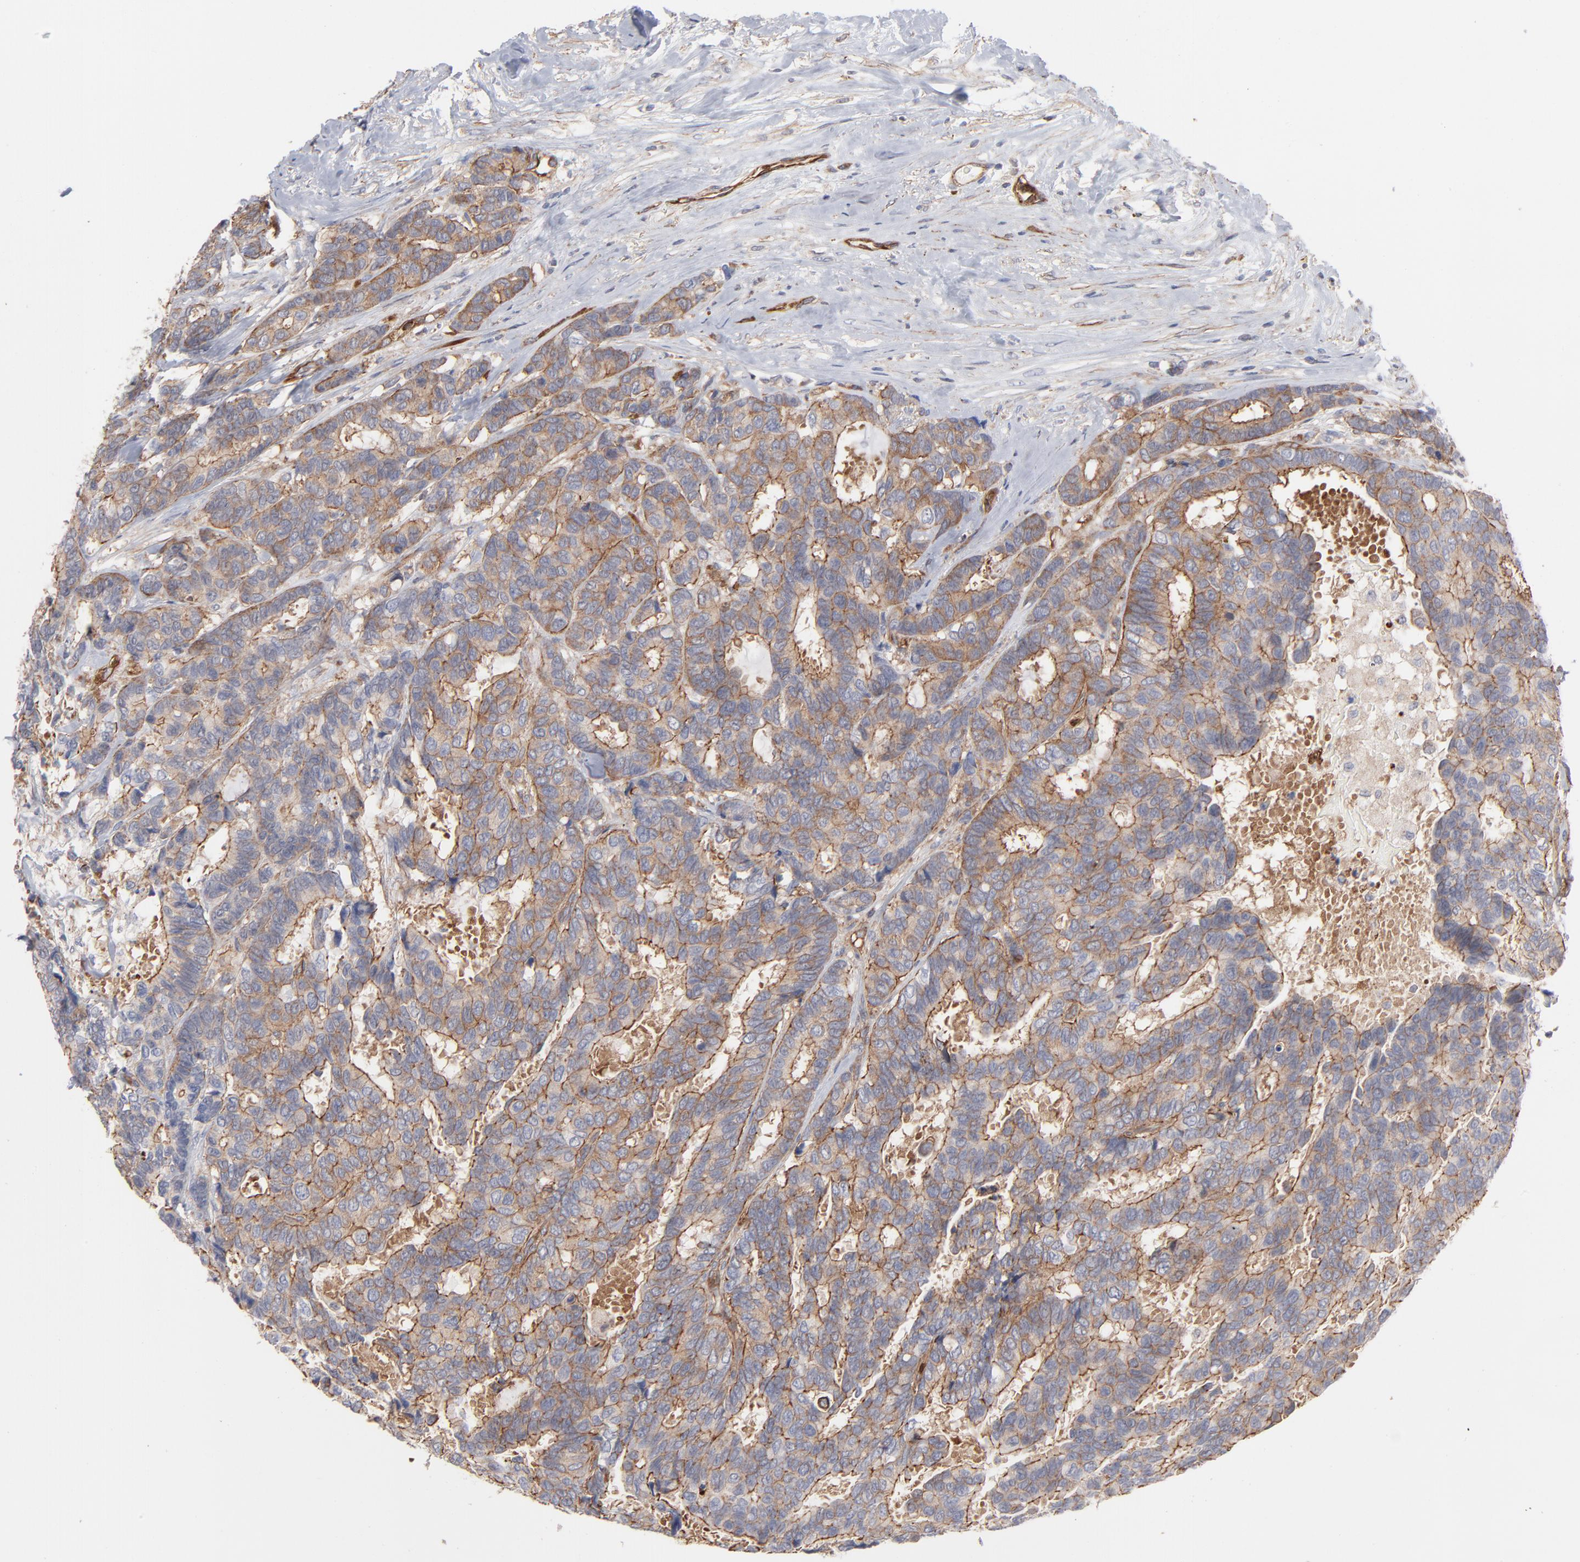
{"staining": {"intensity": "moderate", "quantity": ">75%", "location": "cytoplasmic/membranous"}, "tissue": "breast cancer", "cell_type": "Tumor cells", "image_type": "cancer", "snomed": [{"axis": "morphology", "description": "Duct carcinoma"}, {"axis": "topography", "description": "Breast"}], "caption": "DAB immunohistochemical staining of infiltrating ductal carcinoma (breast) shows moderate cytoplasmic/membranous protein staining in approximately >75% of tumor cells.", "gene": "PXN", "patient": {"sex": "female", "age": 87}}